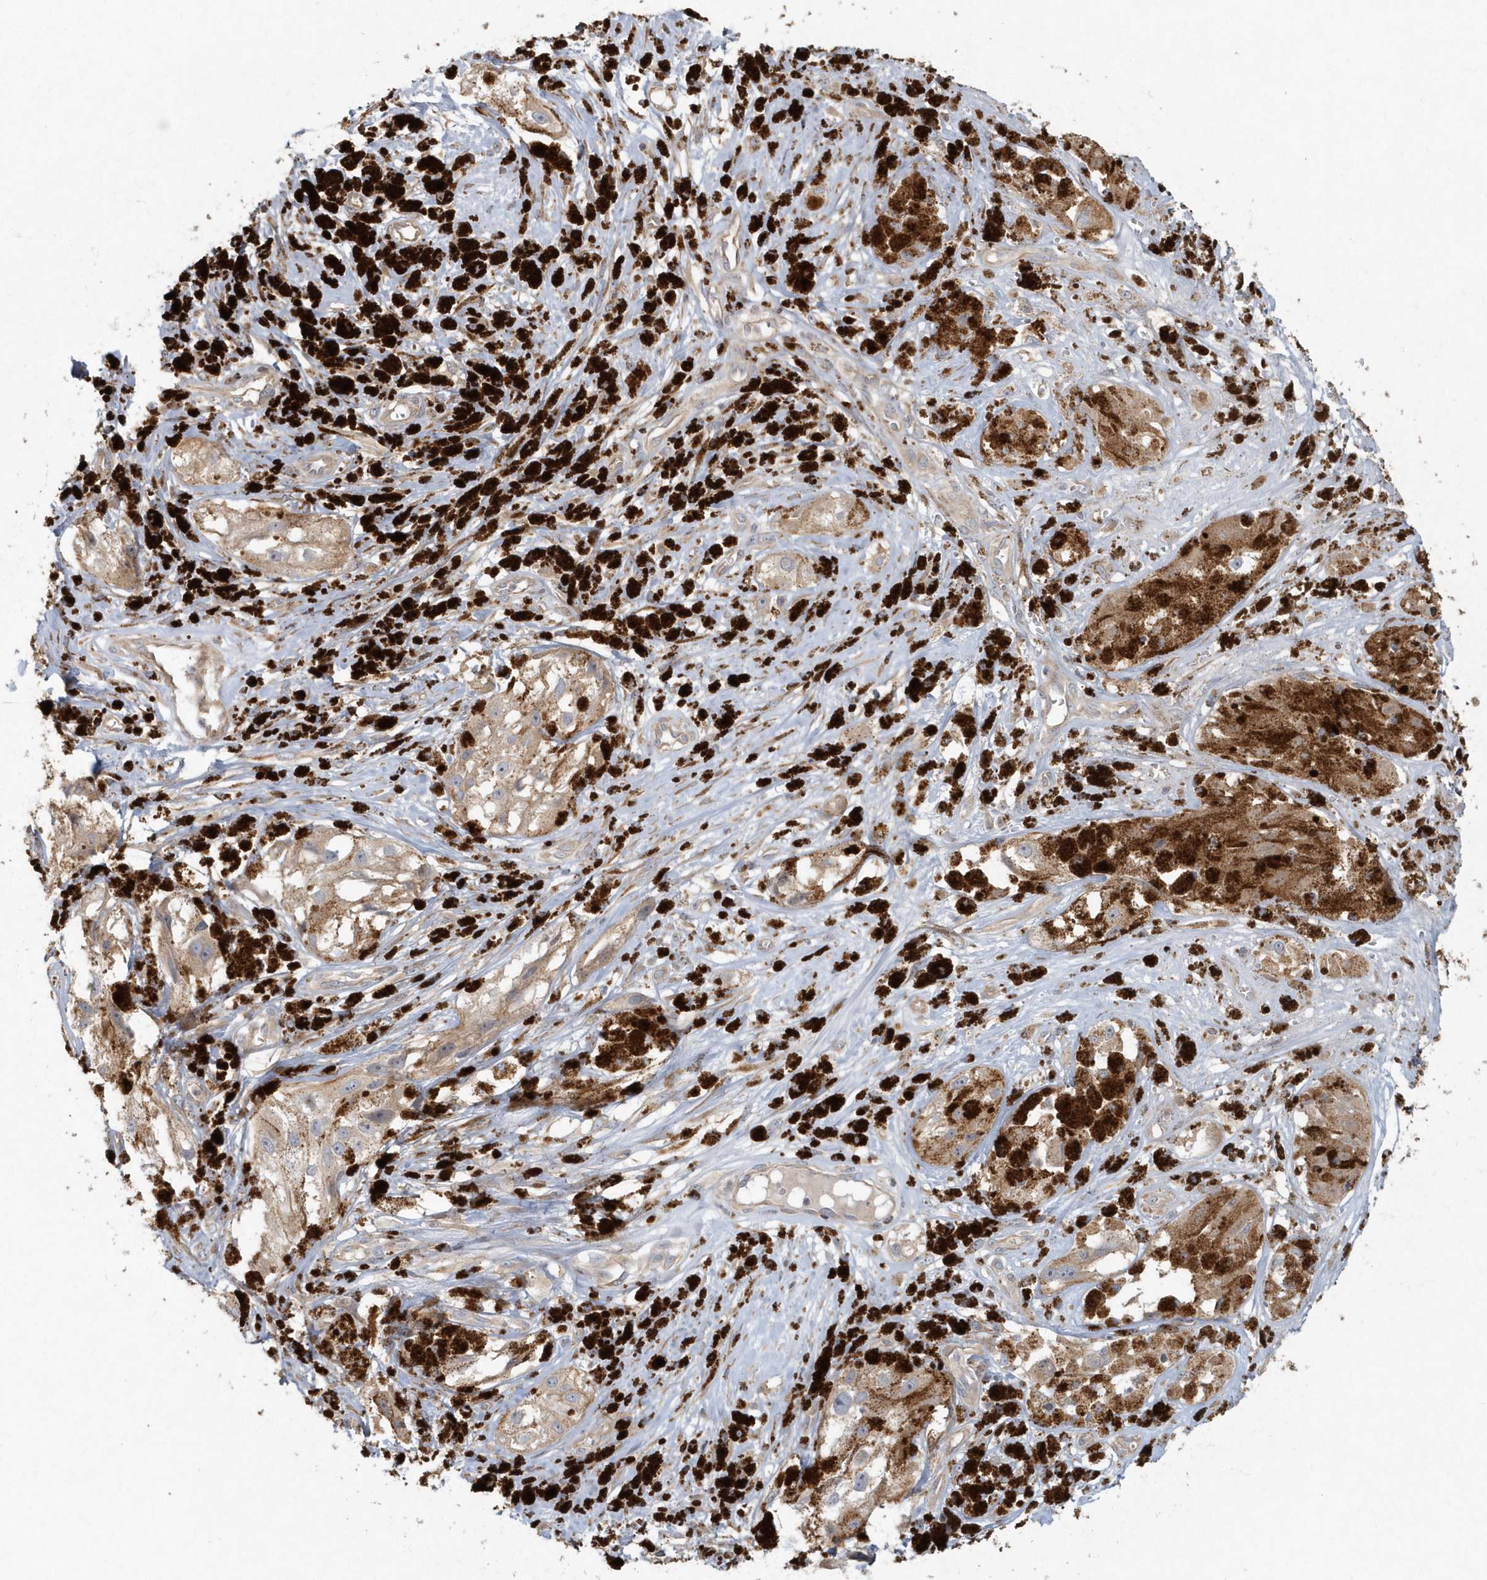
{"staining": {"intensity": "negative", "quantity": "none", "location": "none"}, "tissue": "melanoma", "cell_type": "Tumor cells", "image_type": "cancer", "snomed": [{"axis": "morphology", "description": "Malignant melanoma, NOS"}, {"axis": "topography", "description": "Skin"}], "caption": "DAB immunohistochemical staining of melanoma demonstrates no significant expression in tumor cells.", "gene": "ARHGEF38", "patient": {"sex": "male", "age": 88}}